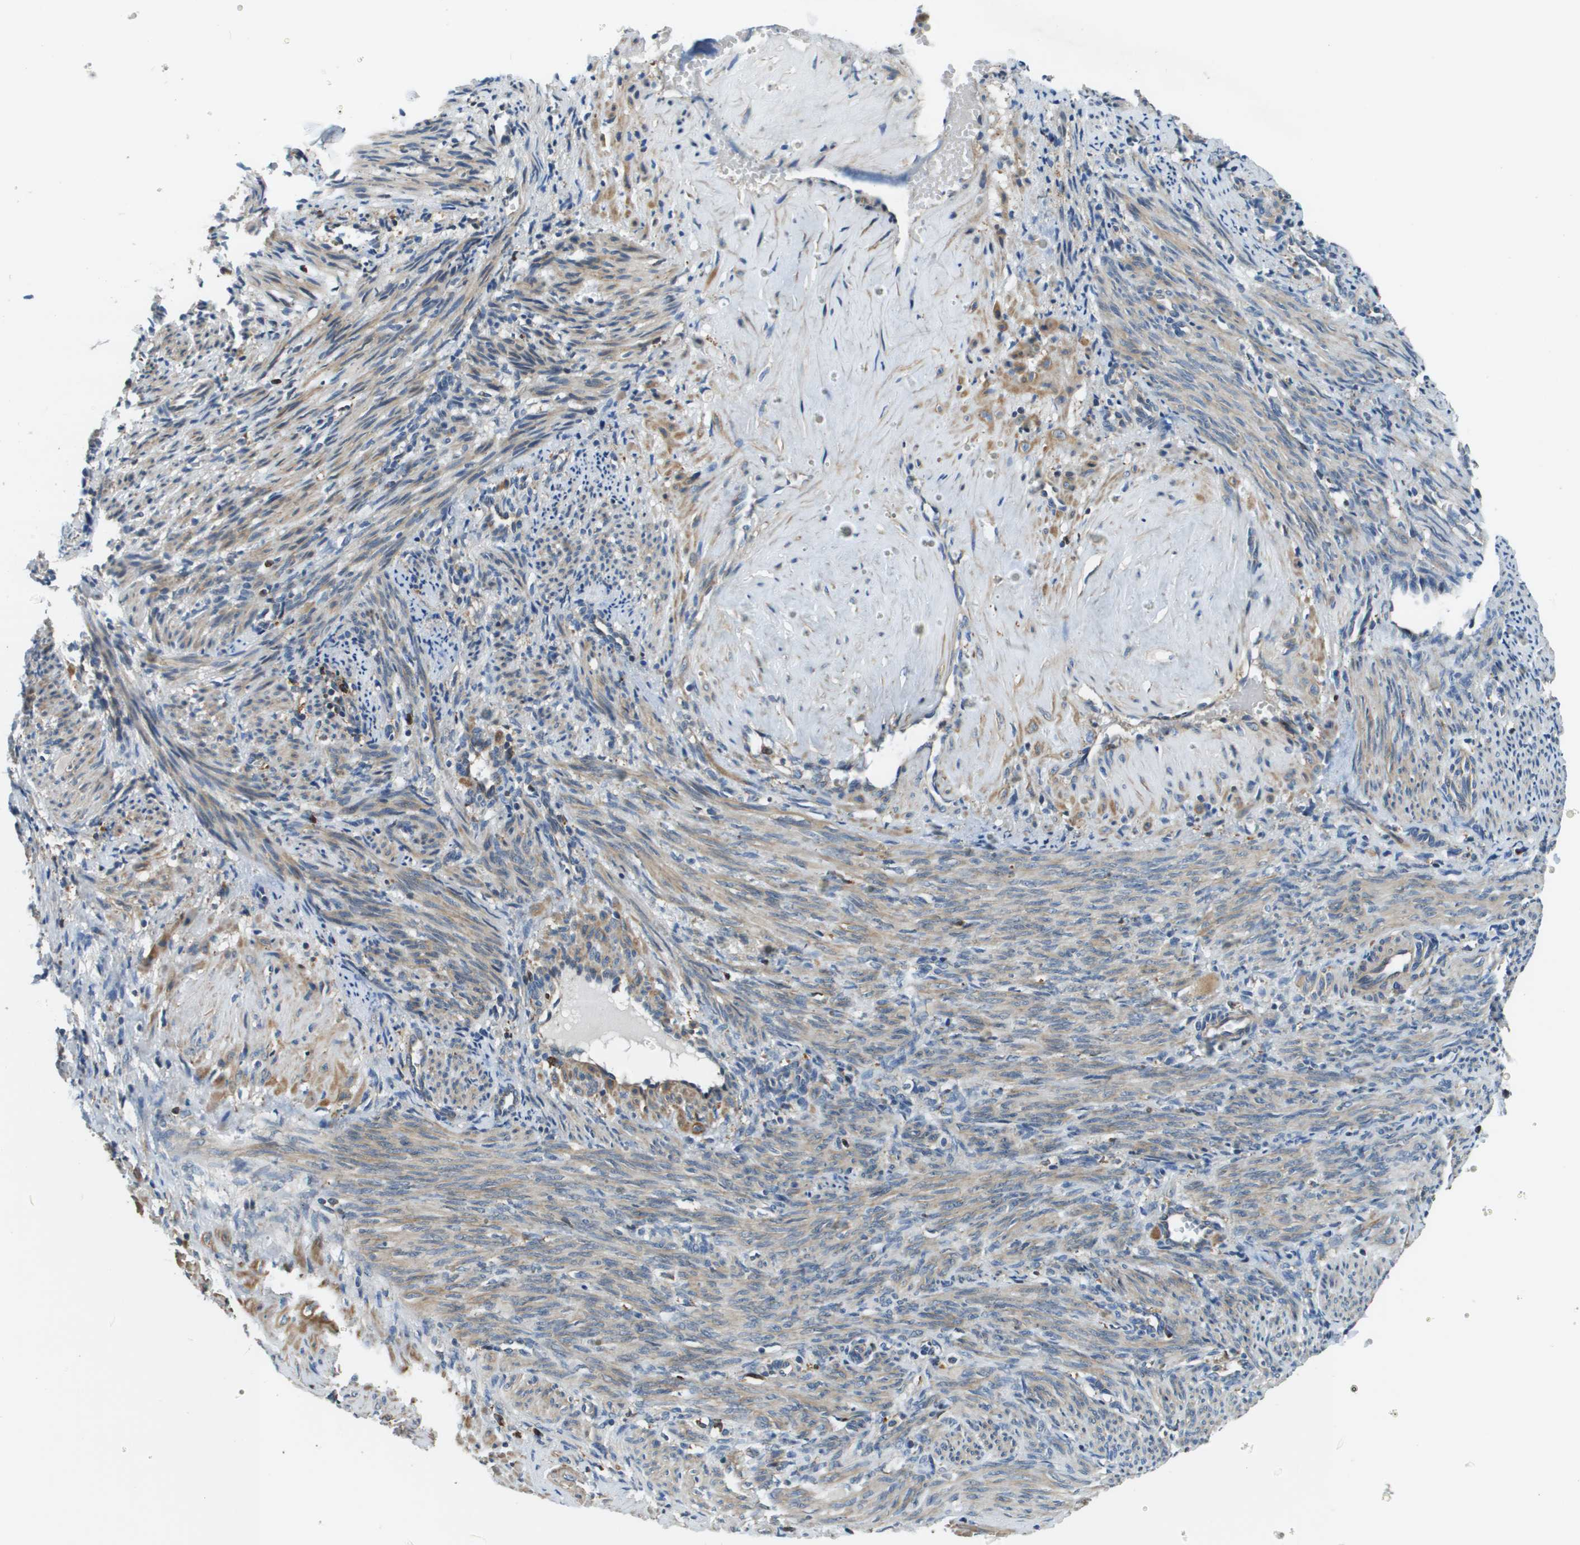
{"staining": {"intensity": "moderate", "quantity": ">75%", "location": "cytoplasmic/membranous"}, "tissue": "smooth muscle", "cell_type": "Smooth muscle cells", "image_type": "normal", "snomed": [{"axis": "morphology", "description": "Normal tissue, NOS"}, {"axis": "topography", "description": "Endometrium"}], "caption": "Unremarkable smooth muscle exhibits moderate cytoplasmic/membranous positivity in approximately >75% of smooth muscle cells, visualized by immunohistochemistry. The protein is stained brown, and the nuclei are stained in blue (DAB (3,3'-diaminobenzidine) IHC with brightfield microscopy, high magnification).", "gene": "CNPY3", "patient": {"sex": "female", "age": 33}}